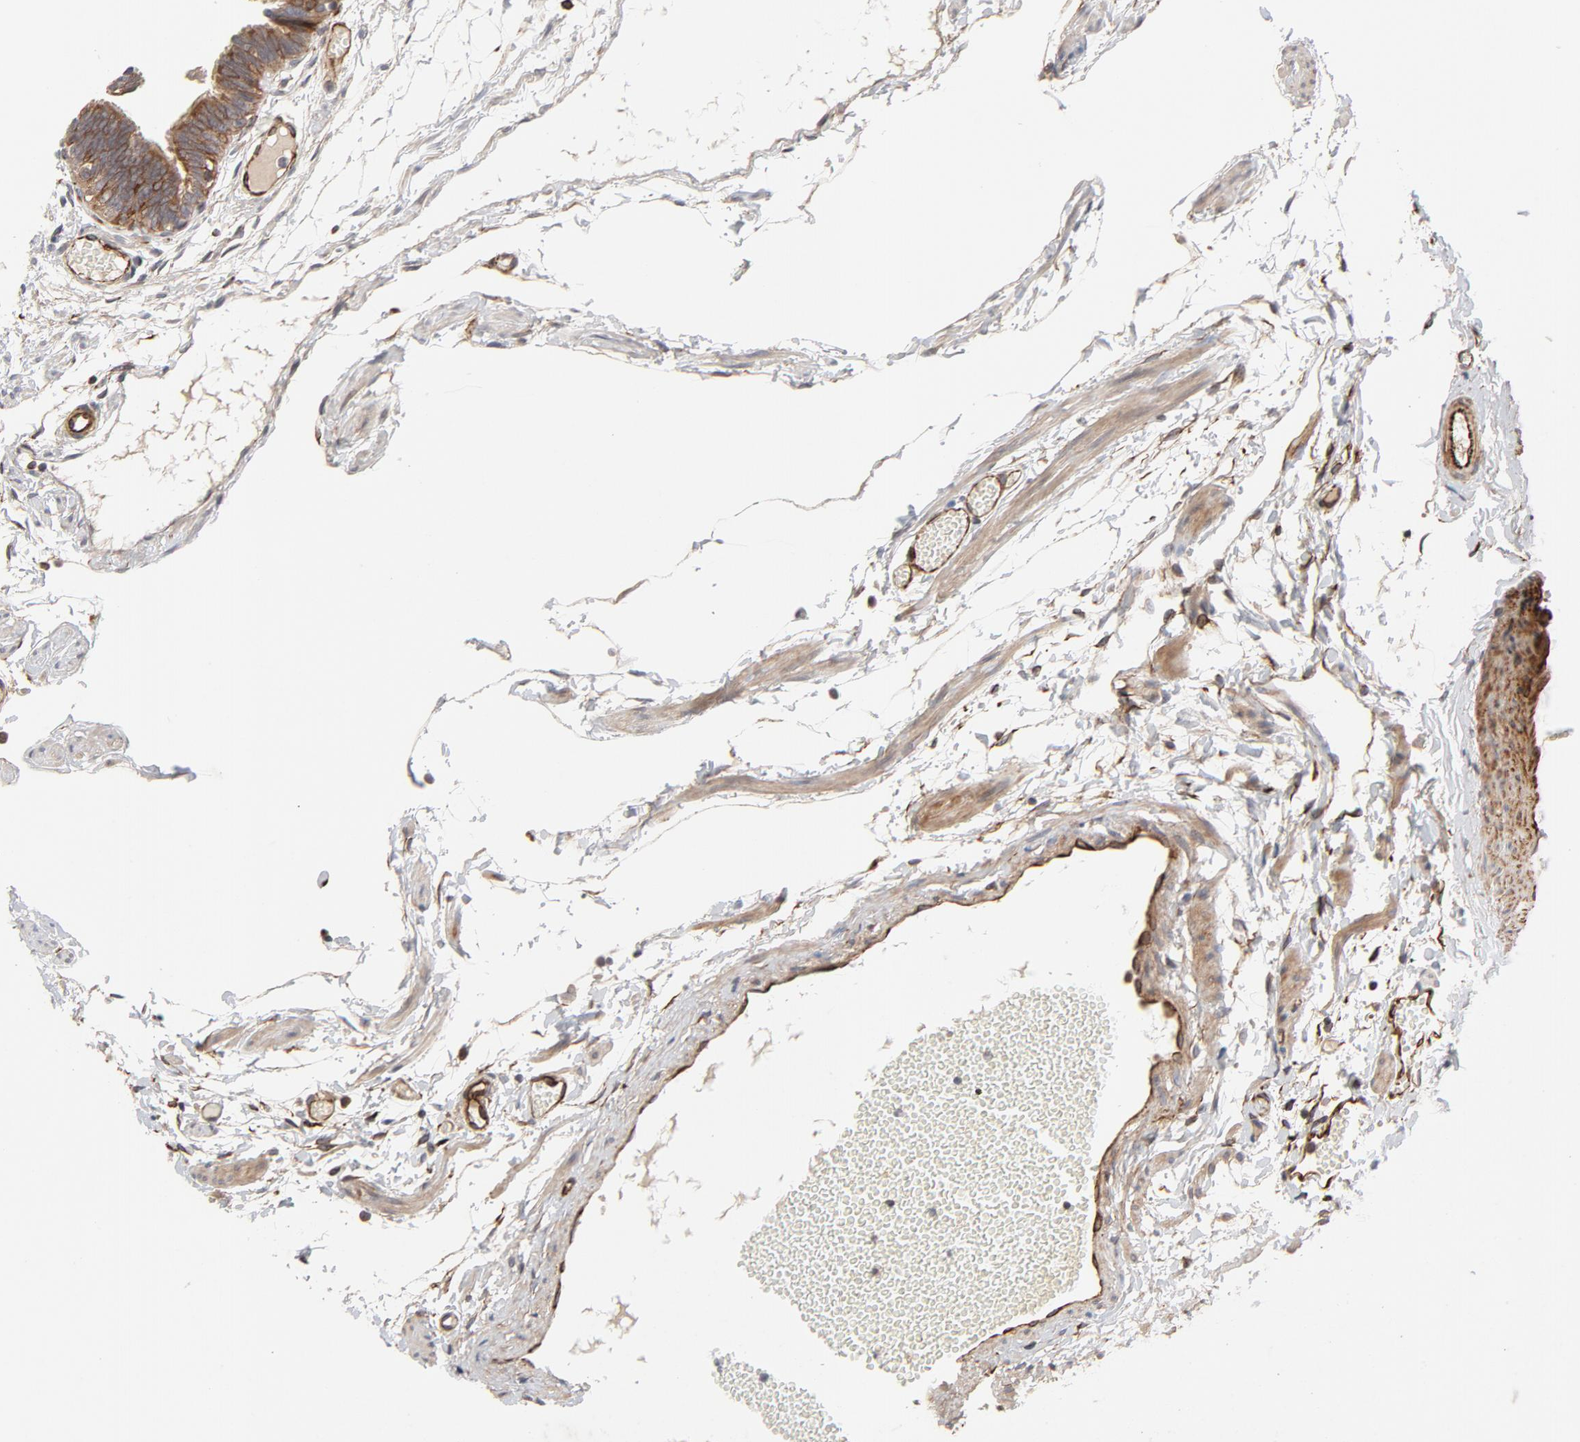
{"staining": {"intensity": "moderate", "quantity": ">75%", "location": "cytoplasmic/membranous"}, "tissue": "fallopian tube", "cell_type": "Glandular cells", "image_type": "normal", "snomed": [{"axis": "morphology", "description": "Normal tissue, NOS"}, {"axis": "topography", "description": "Fallopian tube"}], "caption": "Fallopian tube stained for a protein exhibits moderate cytoplasmic/membranous positivity in glandular cells. (DAB (3,3'-diaminobenzidine) = brown stain, brightfield microscopy at high magnification).", "gene": "DNAAF2", "patient": {"sex": "female", "age": 29}}